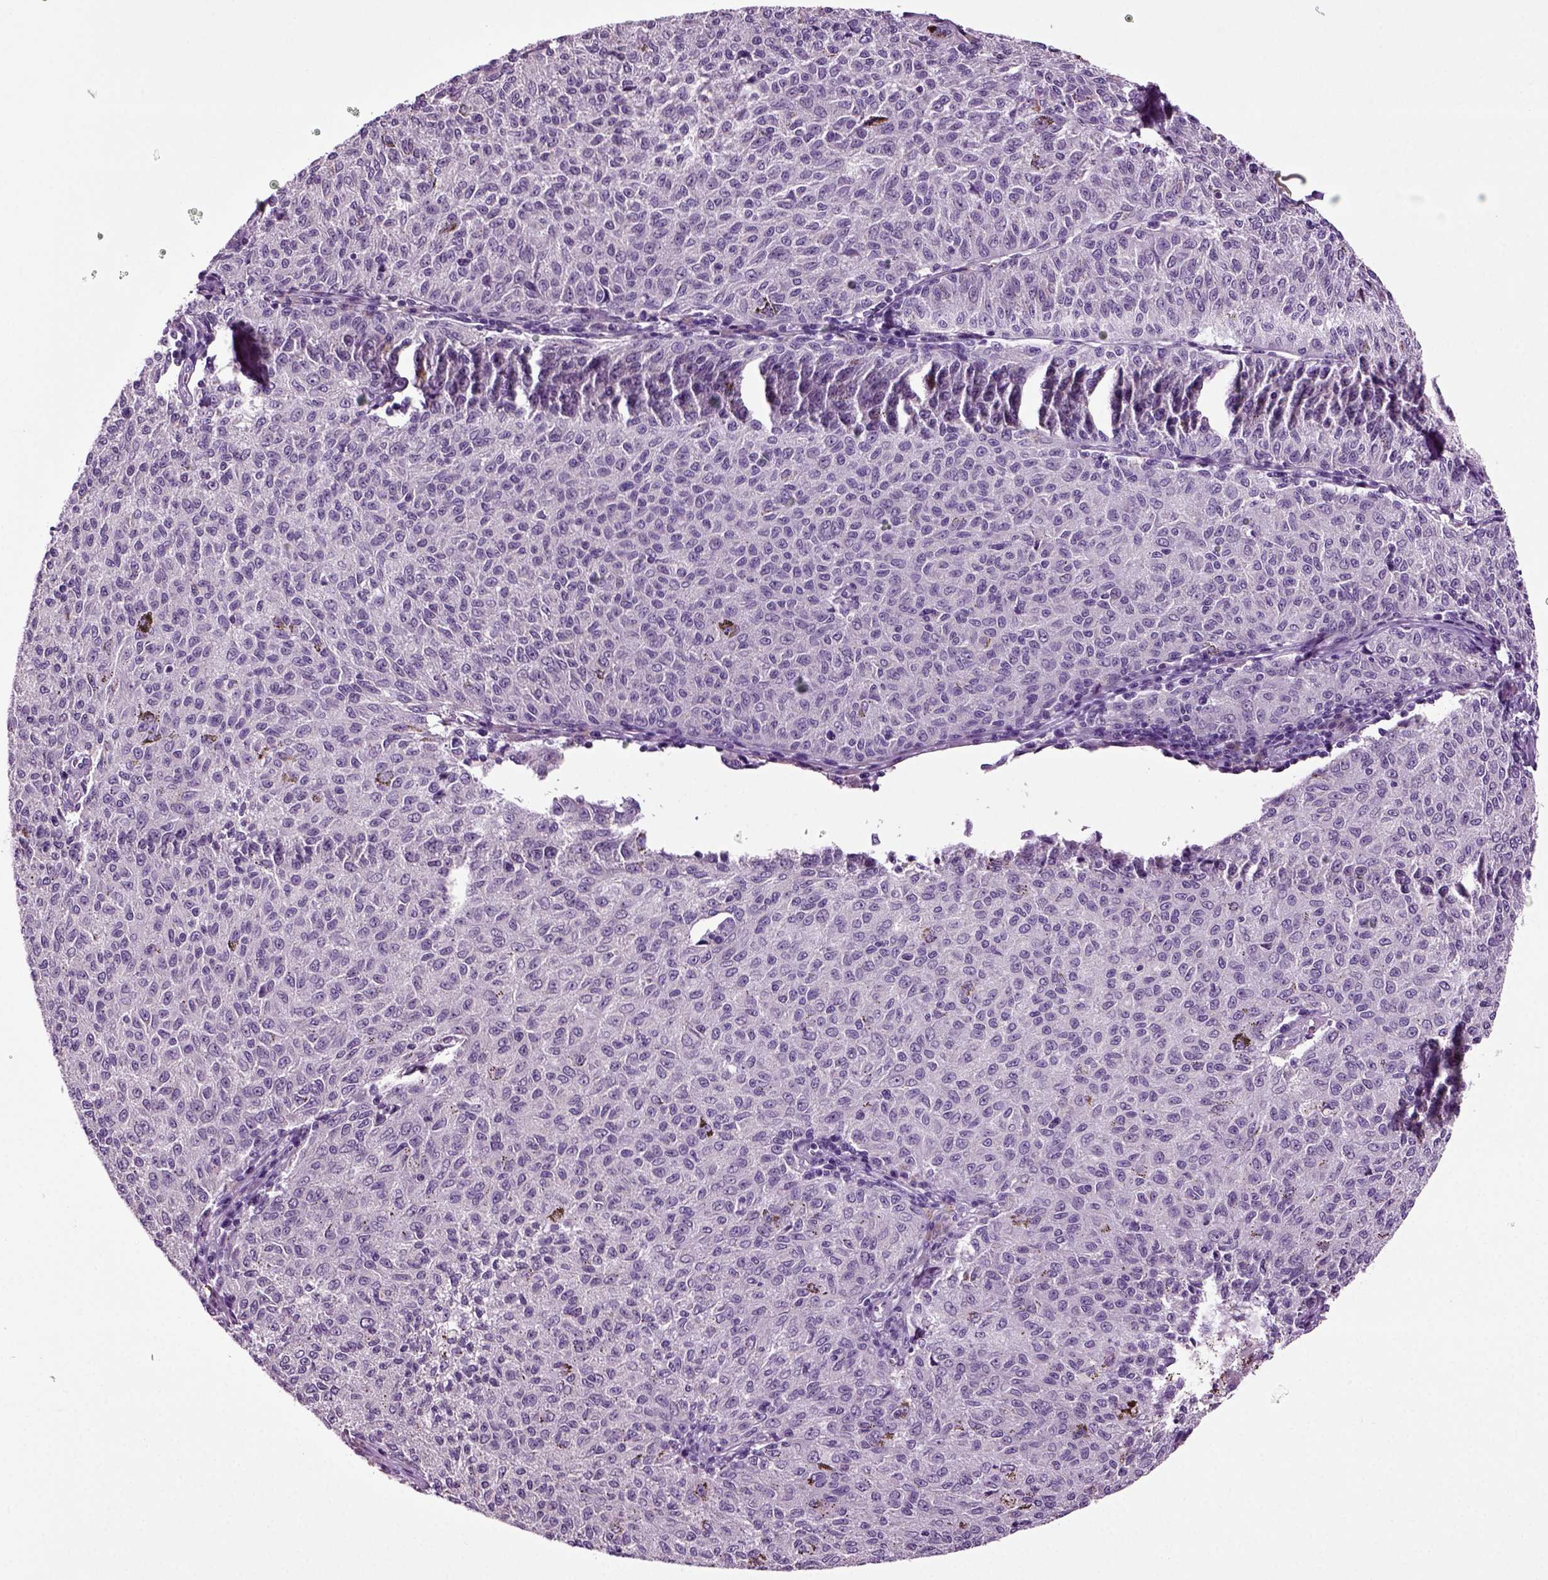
{"staining": {"intensity": "negative", "quantity": "none", "location": "none"}, "tissue": "melanoma", "cell_type": "Tumor cells", "image_type": "cancer", "snomed": [{"axis": "morphology", "description": "Malignant melanoma, NOS"}, {"axis": "topography", "description": "Skin"}], "caption": "Tumor cells show no significant staining in malignant melanoma. (DAB immunohistochemistry (IHC), high magnification).", "gene": "SPATA17", "patient": {"sex": "female", "age": 72}}